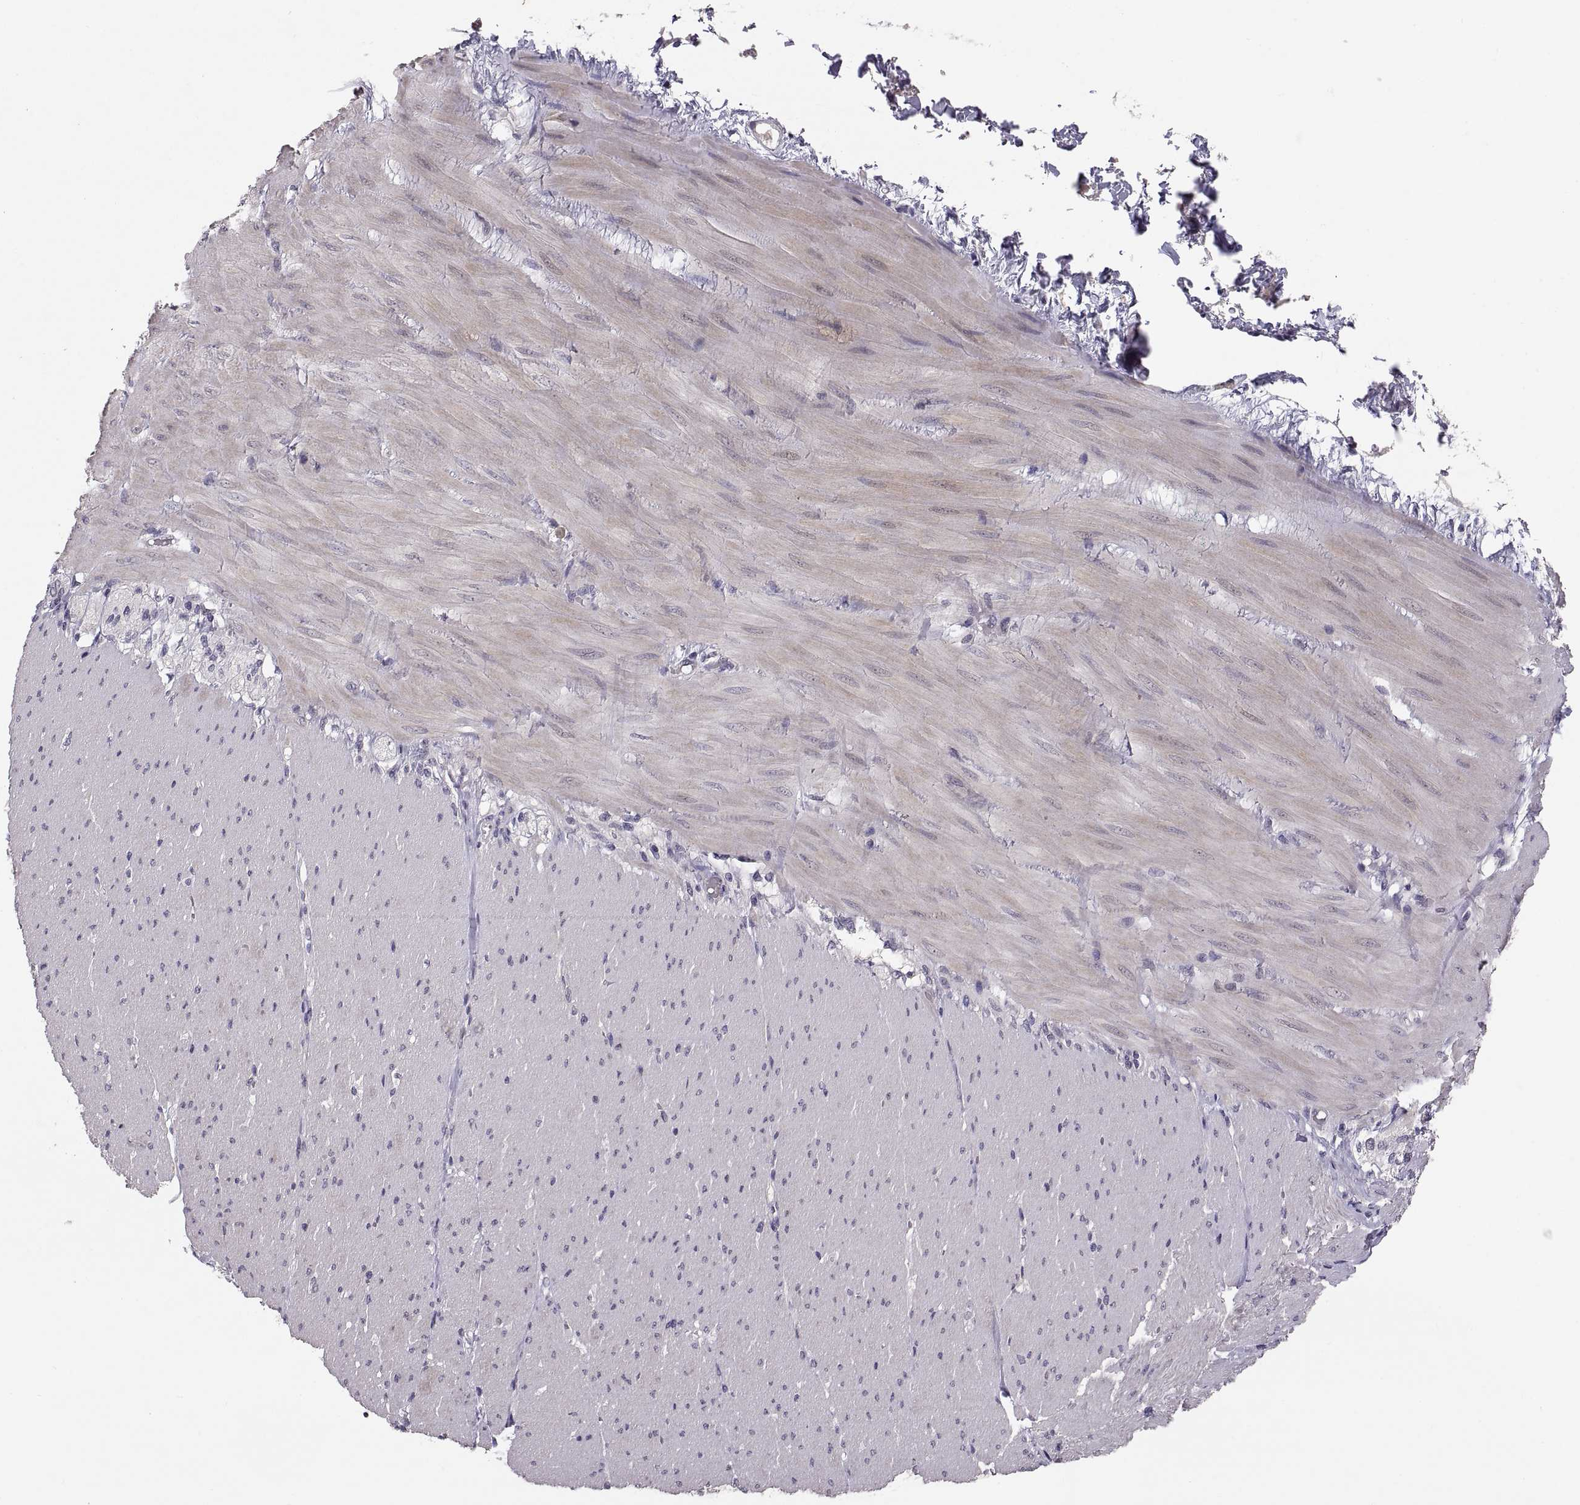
{"staining": {"intensity": "negative", "quantity": "none", "location": "none"}, "tissue": "soft tissue", "cell_type": "Fibroblasts", "image_type": "normal", "snomed": [{"axis": "morphology", "description": "Normal tissue, NOS"}, {"axis": "topography", "description": "Smooth muscle"}, {"axis": "topography", "description": "Duodenum"}, {"axis": "topography", "description": "Peripheral nerve tissue"}], "caption": "Photomicrograph shows no significant protein staining in fibroblasts of benign soft tissue. (Stains: DAB (3,3'-diaminobenzidine) immunohistochemistry (IHC) with hematoxylin counter stain, Microscopy: brightfield microscopy at high magnification).", "gene": "PAX2", "patient": {"sex": "female", "age": 61}}